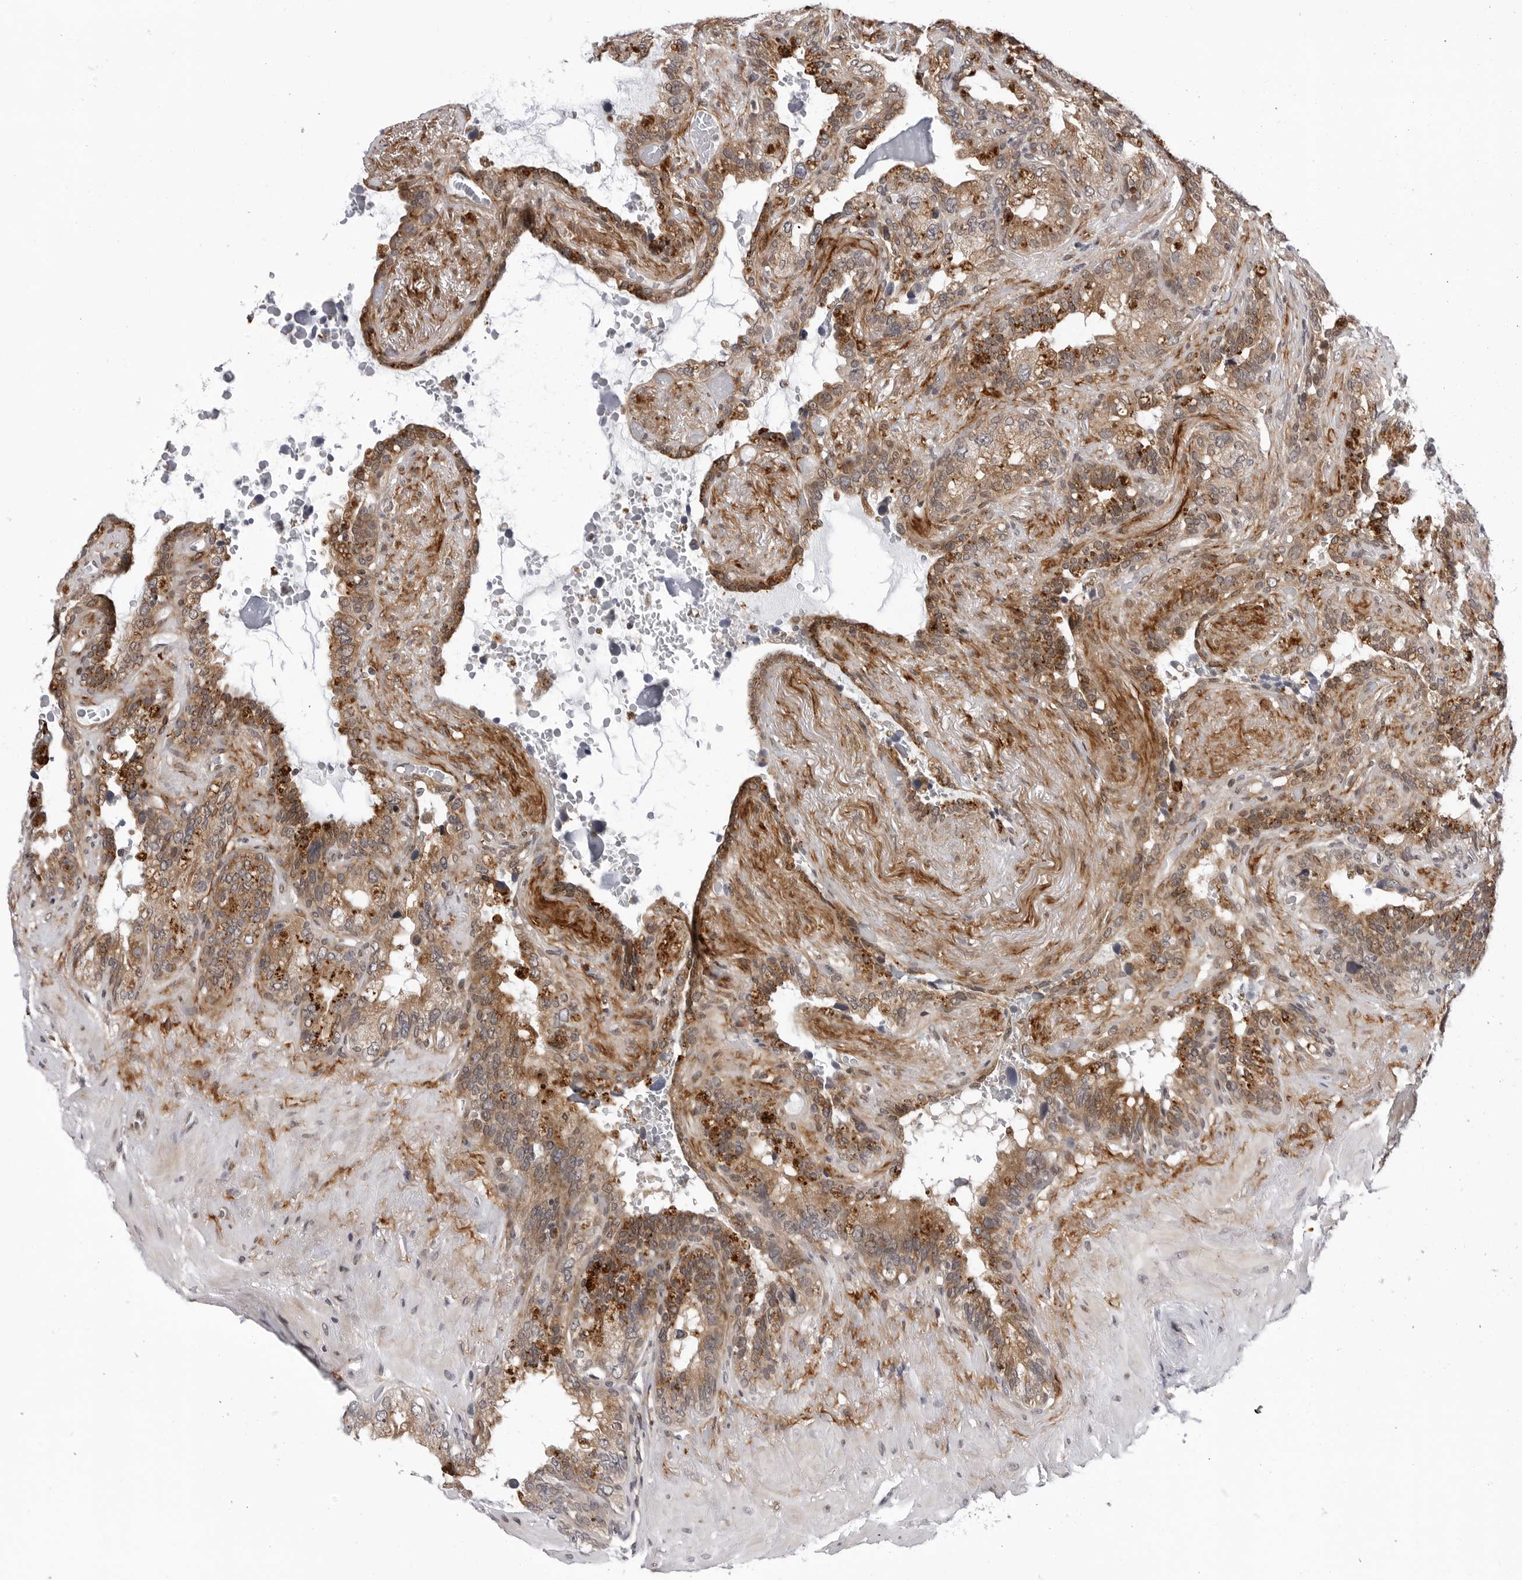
{"staining": {"intensity": "moderate", "quantity": ">75%", "location": "cytoplasmic/membranous"}, "tissue": "seminal vesicle", "cell_type": "Glandular cells", "image_type": "normal", "snomed": [{"axis": "morphology", "description": "Normal tissue, NOS"}, {"axis": "topography", "description": "Seminal veicle"}], "caption": "The photomicrograph shows immunohistochemical staining of normal seminal vesicle. There is moderate cytoplasmic/membranous expression is identified in approximately >75% of glandular cells.", "gene": "KIAA1614", "patient": {"sex": "male", "age": 80}}